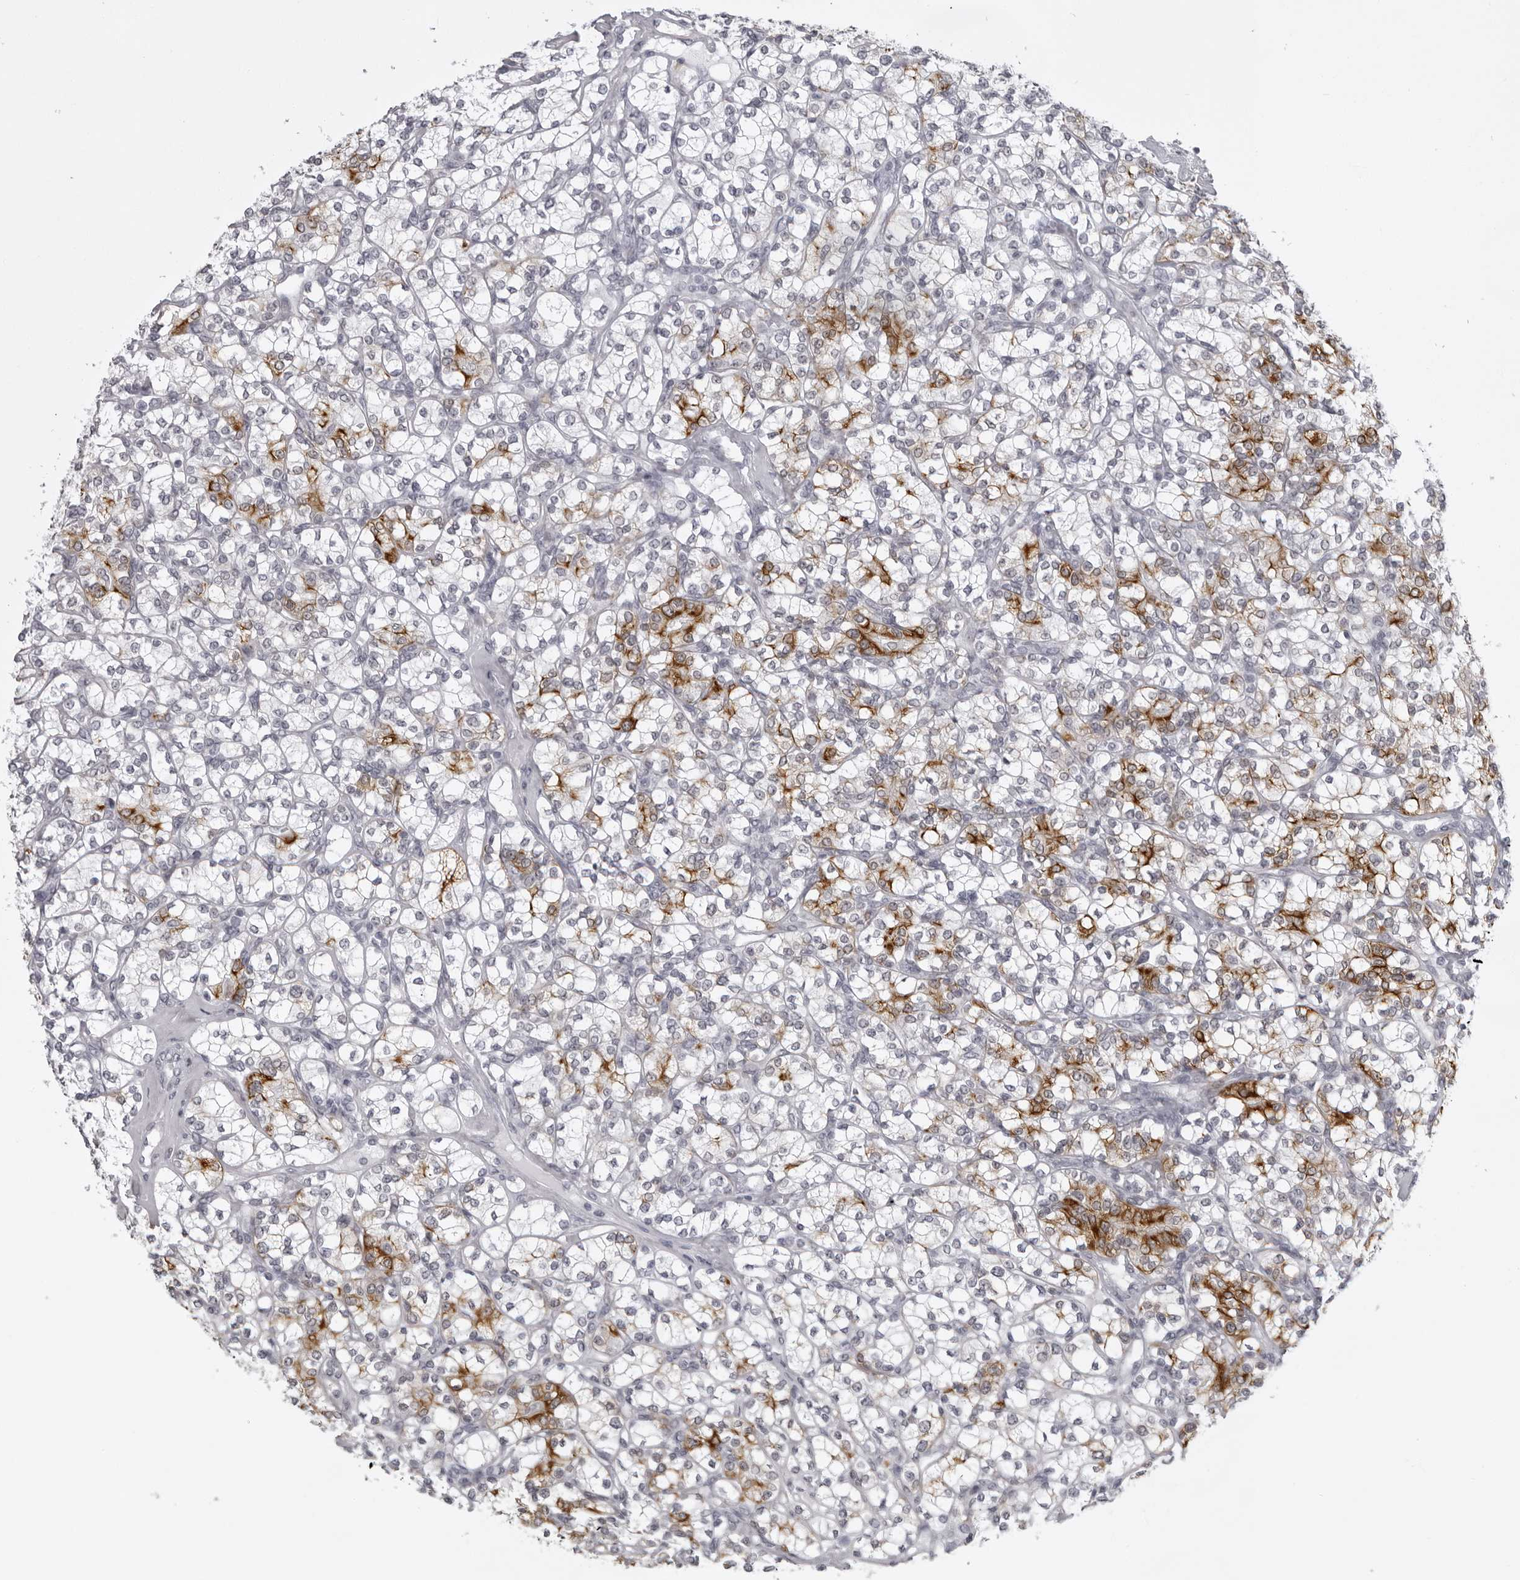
{"staining": {"intensity": "strong", "quantity": "25%-75%", "location": "cytoplasmic/membranous"}, "tissue": "renal cancer", "cell_type": "Tumor cells", "image_type": "cancer", "snomed": [{"axis": "morphology", "description": "Adenocarcinoma, NOS"}, {"axis": "topography", "description": "Kidney"}], "caption": "Immunohistochemical staining of human adenocarcinoma (renal) shows strong cytoplasmic/membranous protein staining in about 25%-75% of tumor cells. The staining was performed using DAB (3,3'-diaminobenzidine) to visualize the protein expression in brown, while the nuclei were stained in blue with hematoxylin (Magnification: 20x).", "gene": "UROD", "patient": {"sex": "male", "age": 77}}